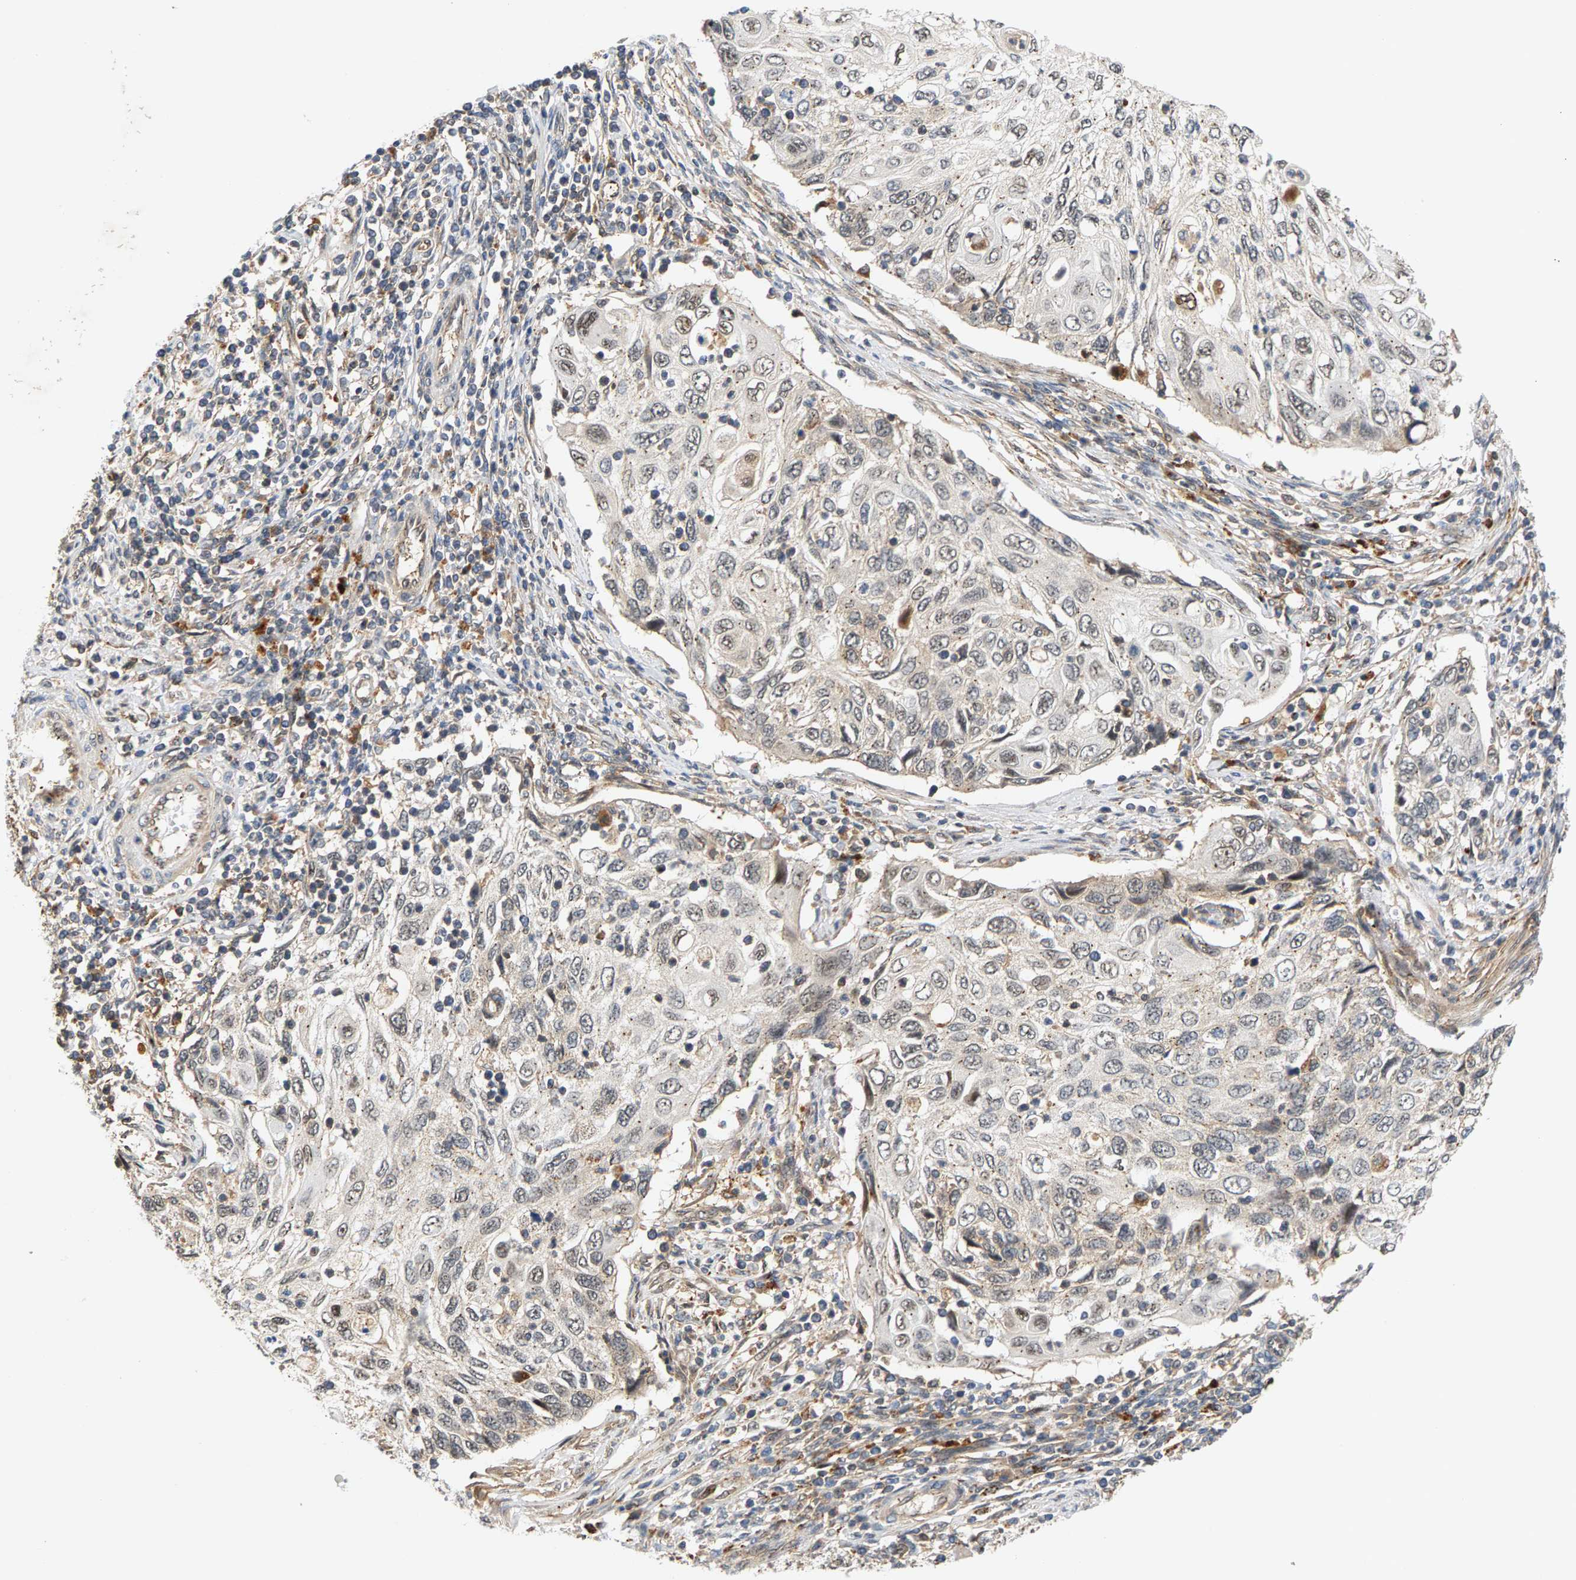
{"staining": {"intensity": "weak", "quantity": "<25%", "location": "cytoplasmic/membranous"}, "tissue": "cervical cancer", "cell_type": "Tumor cells", "image_type": "cancer", "snomed": [{"axis": "morphology", "description": "Squamous cell carcinoma, NOS"}, {"axis": "topography", "description": "Cervix"}], "caption": "This photomicrograph is of cervical squamous cell carcinoma stained with immunohistochemistry to label a protein in brown with the nuclei are counter-stained blue. There is no expression in tumor cells. (DAB immunohistochemistry (IHC), high magnification).", "gene": "MAP2K5", "patient": {"sex": "female", "age": 70}}